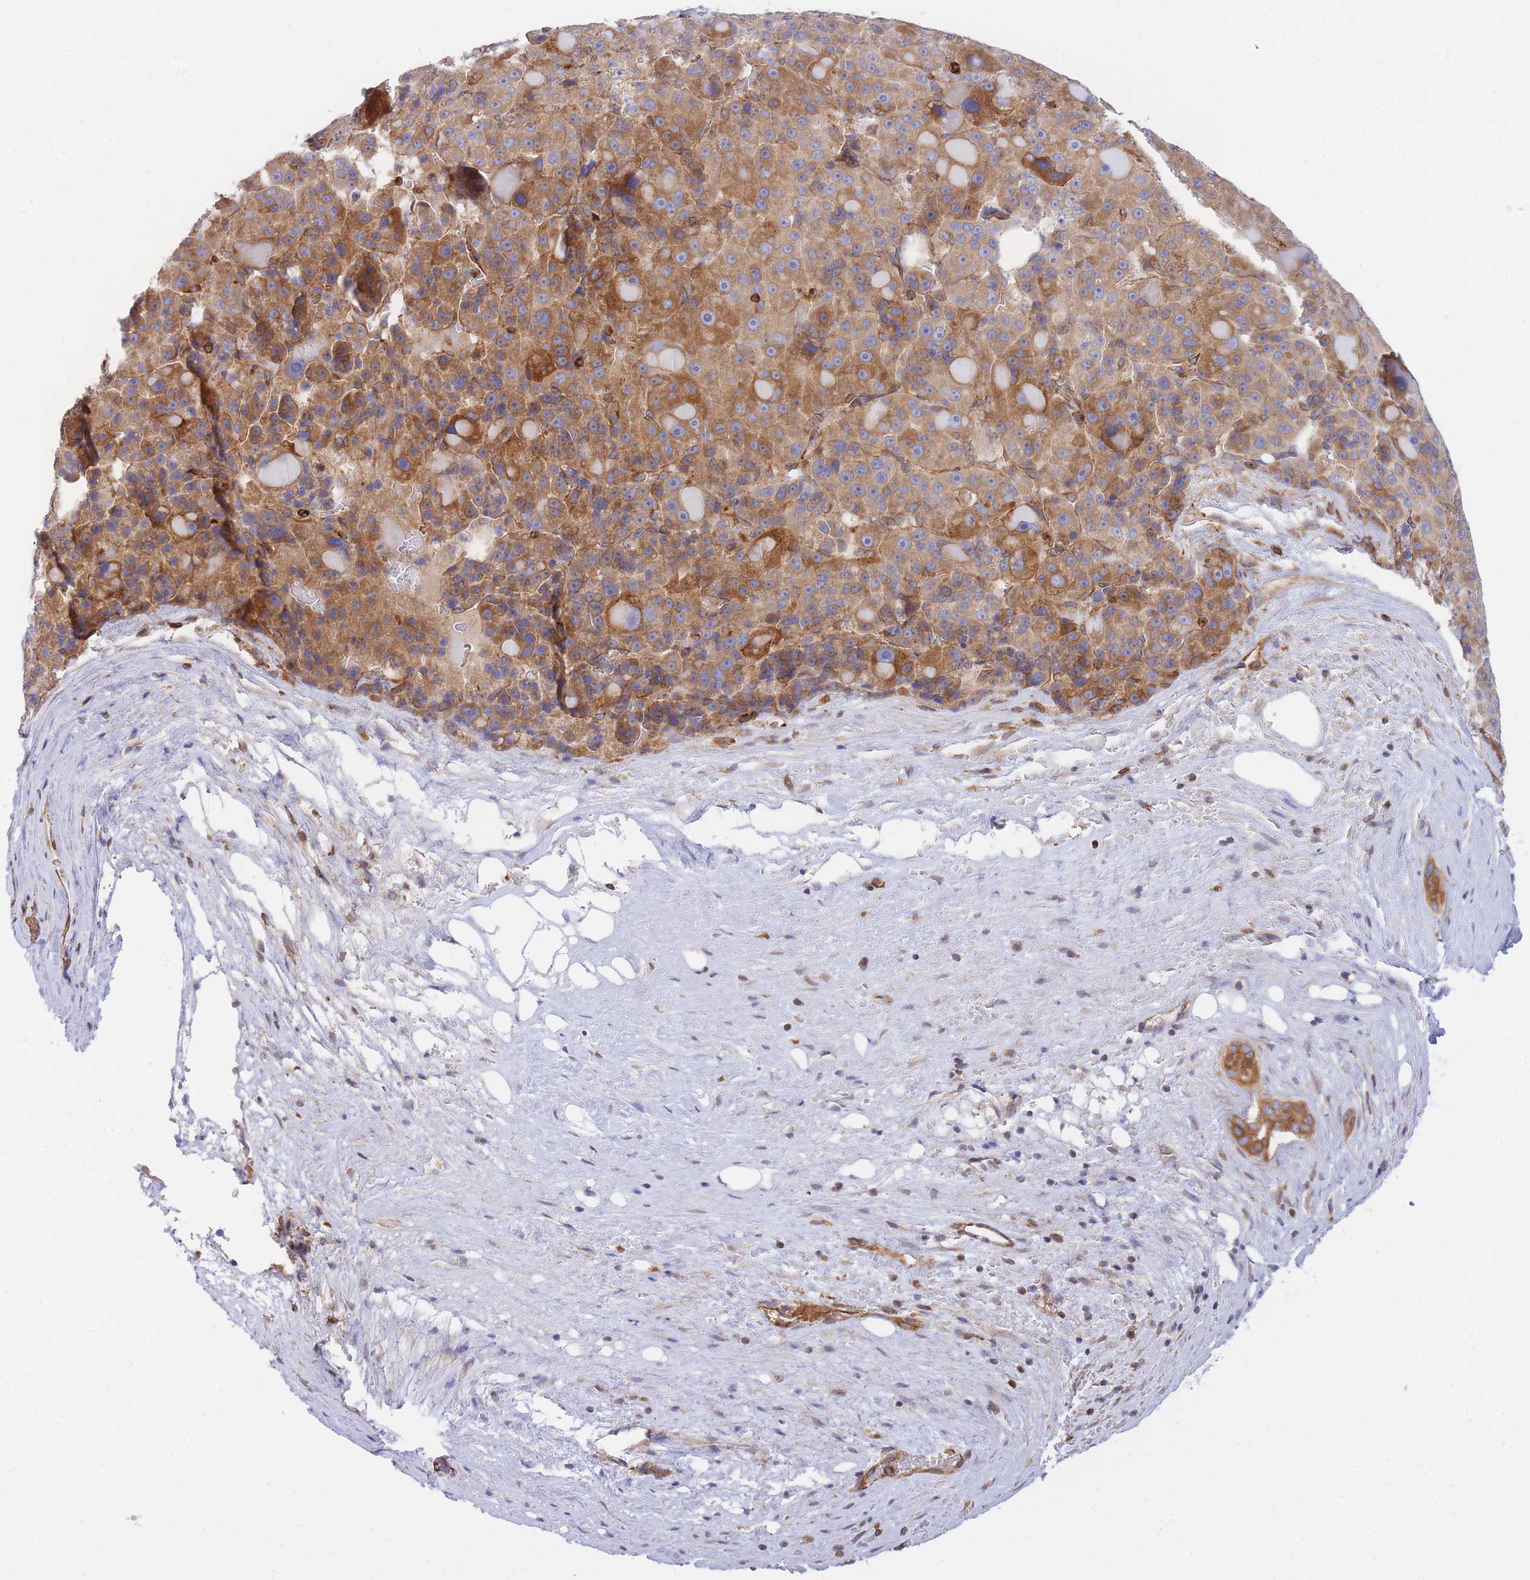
{"staining": {"intensity": "moderate", "quantity": ">75%", "location": "cytoplasmic/membranous"}, "tissue": "liver cancer", "cell_type": "Tumor cells", "image_type": "cancer", "snomed": [{"axis": "morphology", "description": "Carcinoma, Hepatocellular, NOS"}, {"axis": "topography", "description": "Liver"}], "caption": "This is a micrograph of immunohistochemistry staining of liver cancer, which shows moderate positivity in the cytoplasmic/membranous of tumor cells.", "gene": "REM1", "patient": {"sex": "male", "age": 76}}